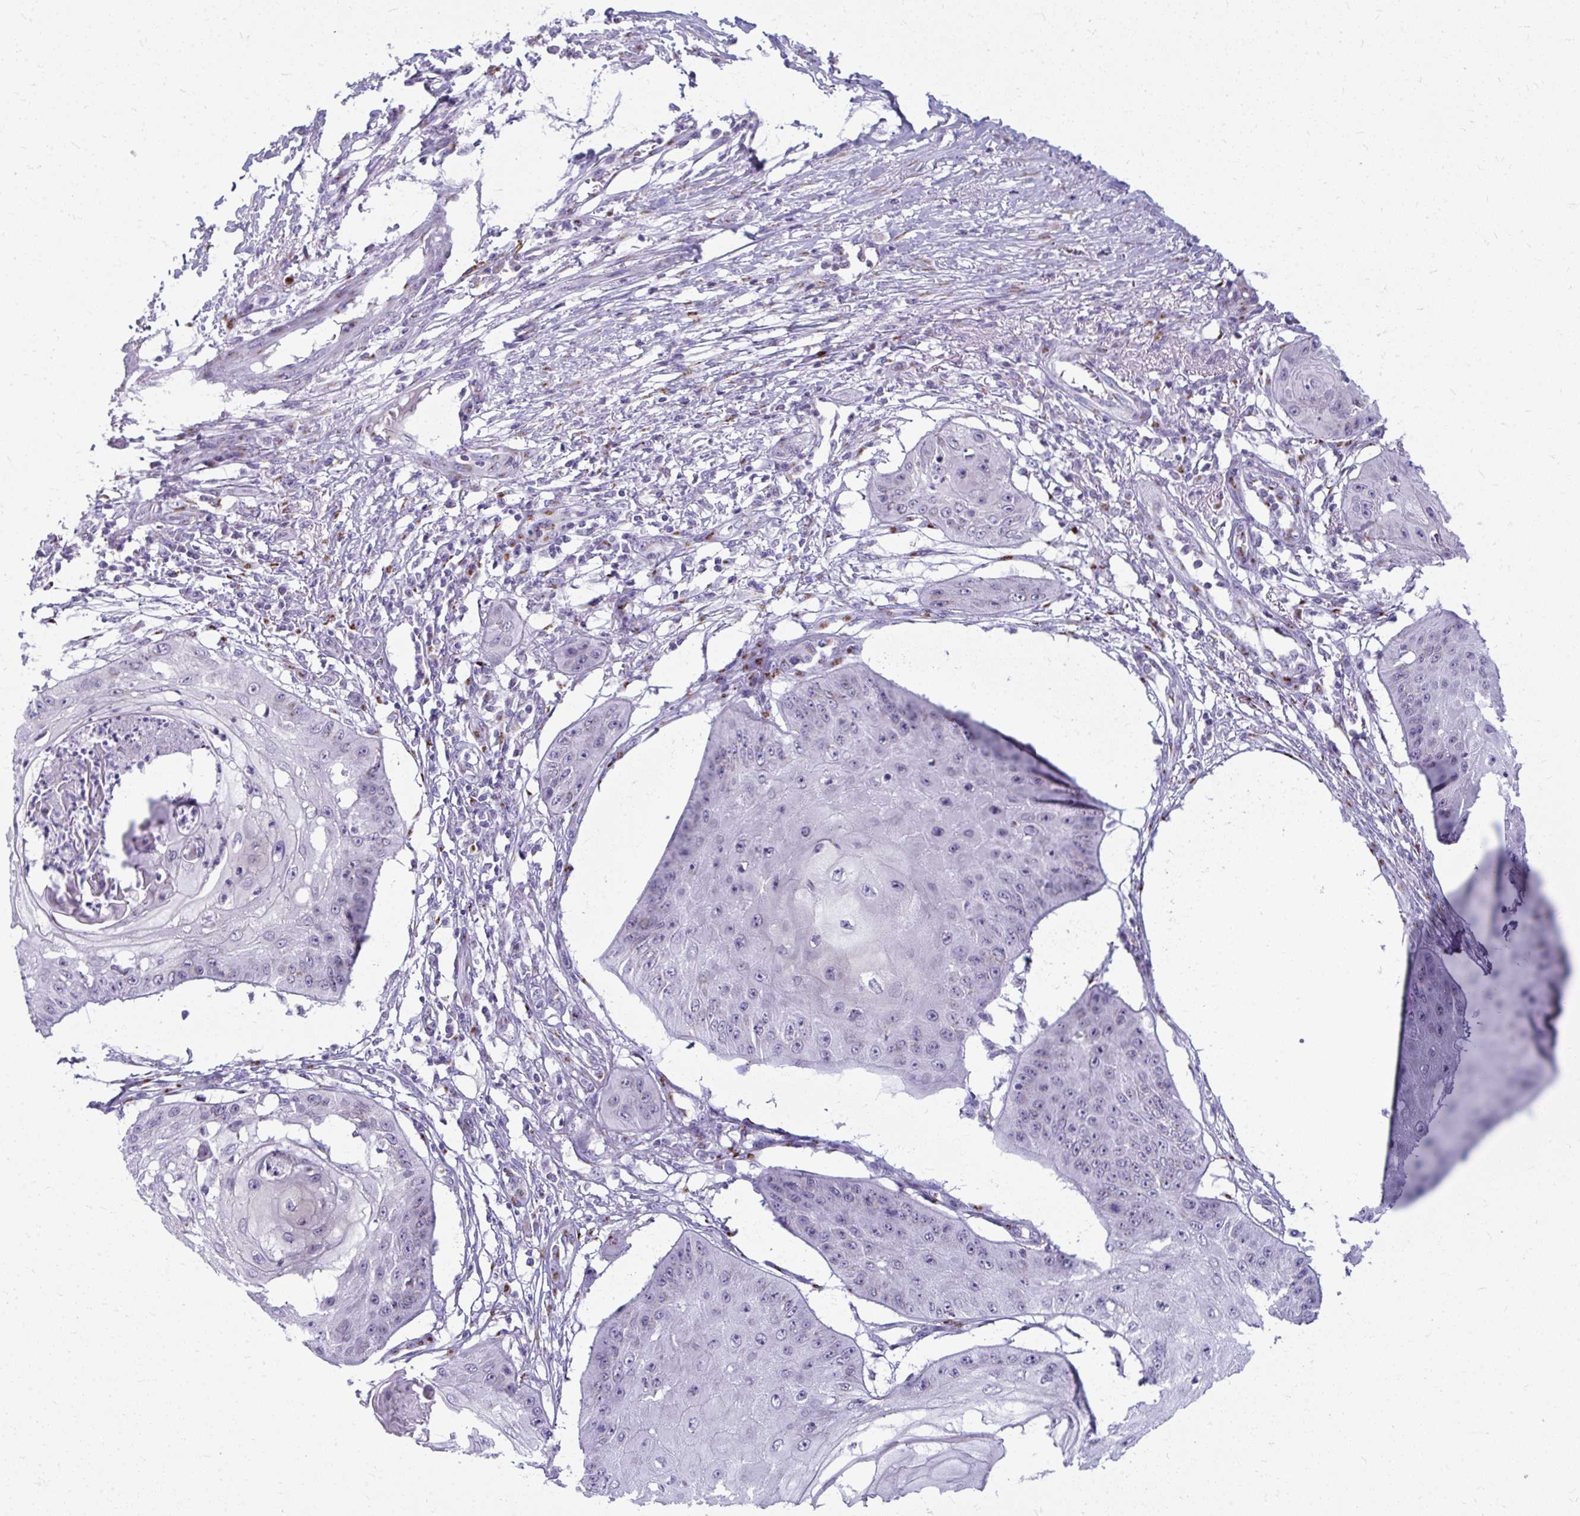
{"staining": {"intensity": "negative", "quantity": "none", "location": "none"}, "tissue": "skin cancer", "cell_type": "Tumor cells", "image_type": "cancer", "snomed": [{"axis": "morphology", "description": "Squamous cell carcinoma, NOS"}, {"axis": "topography", "description": "Skin"}], "caption": "Tumor cells are negative for protein expression in human squamous cell carcinoma (skin).", "gene": "DTX4", "patient": {"sex": "male", "age": 70}}